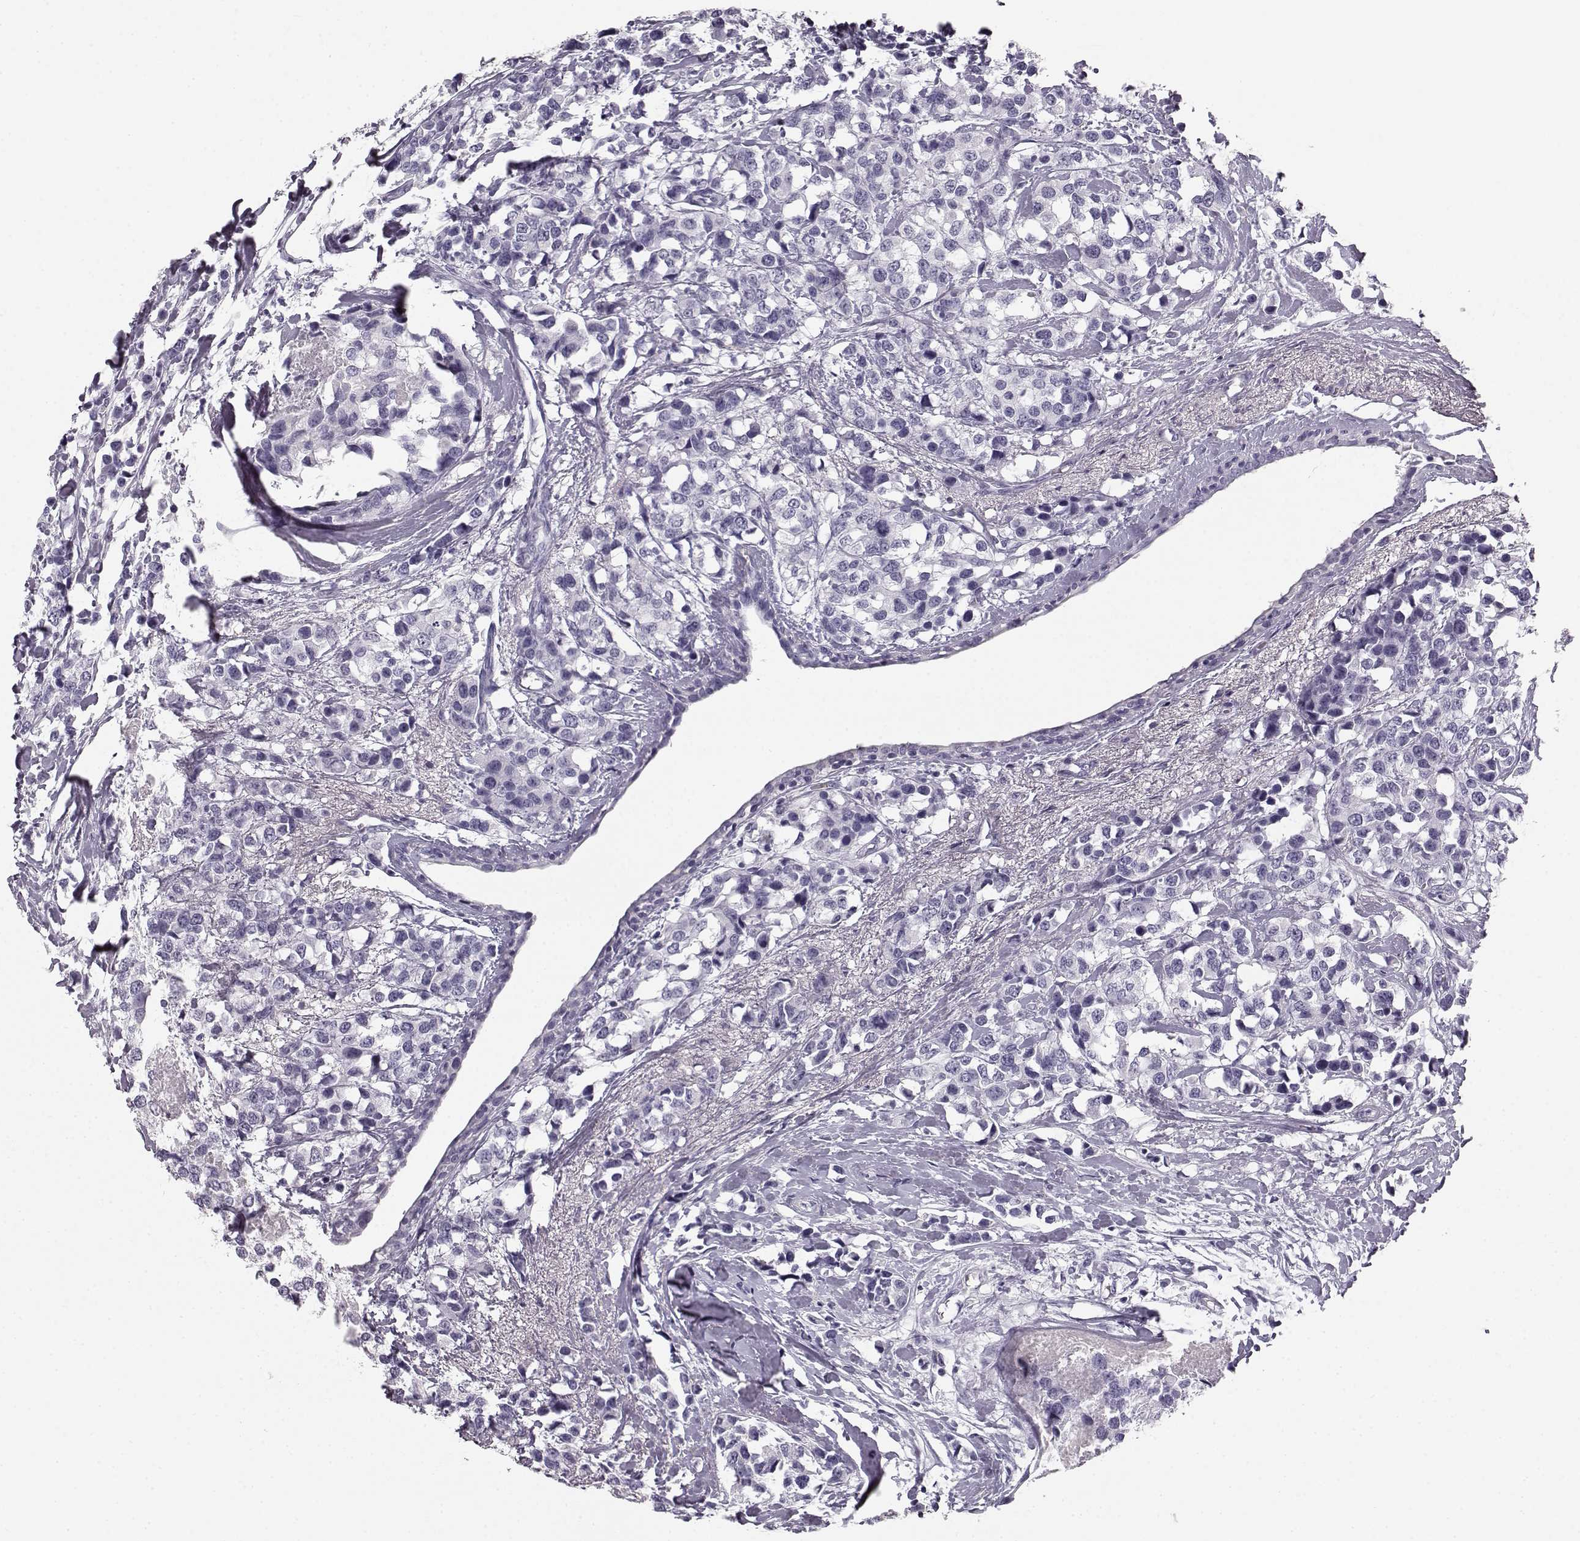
{"staining": {"intensity": "negative", "quantity": "none", "location": "none"}, "tissue": "breast cancer", "cell_type": "Tumor cells", "image_type": "cancer", "snomed": [{"axis": "morphology", "description": "Lobular carcinoma"}, {"axis": "topography", "description": "Breast"}], "caption": "Immunohistochemistry (IHC) of lobular carcinoma (breast) displays no expression in tumor cells.", "gene": "BFSP2", "patient": {"sex": "female", "age": 59}}